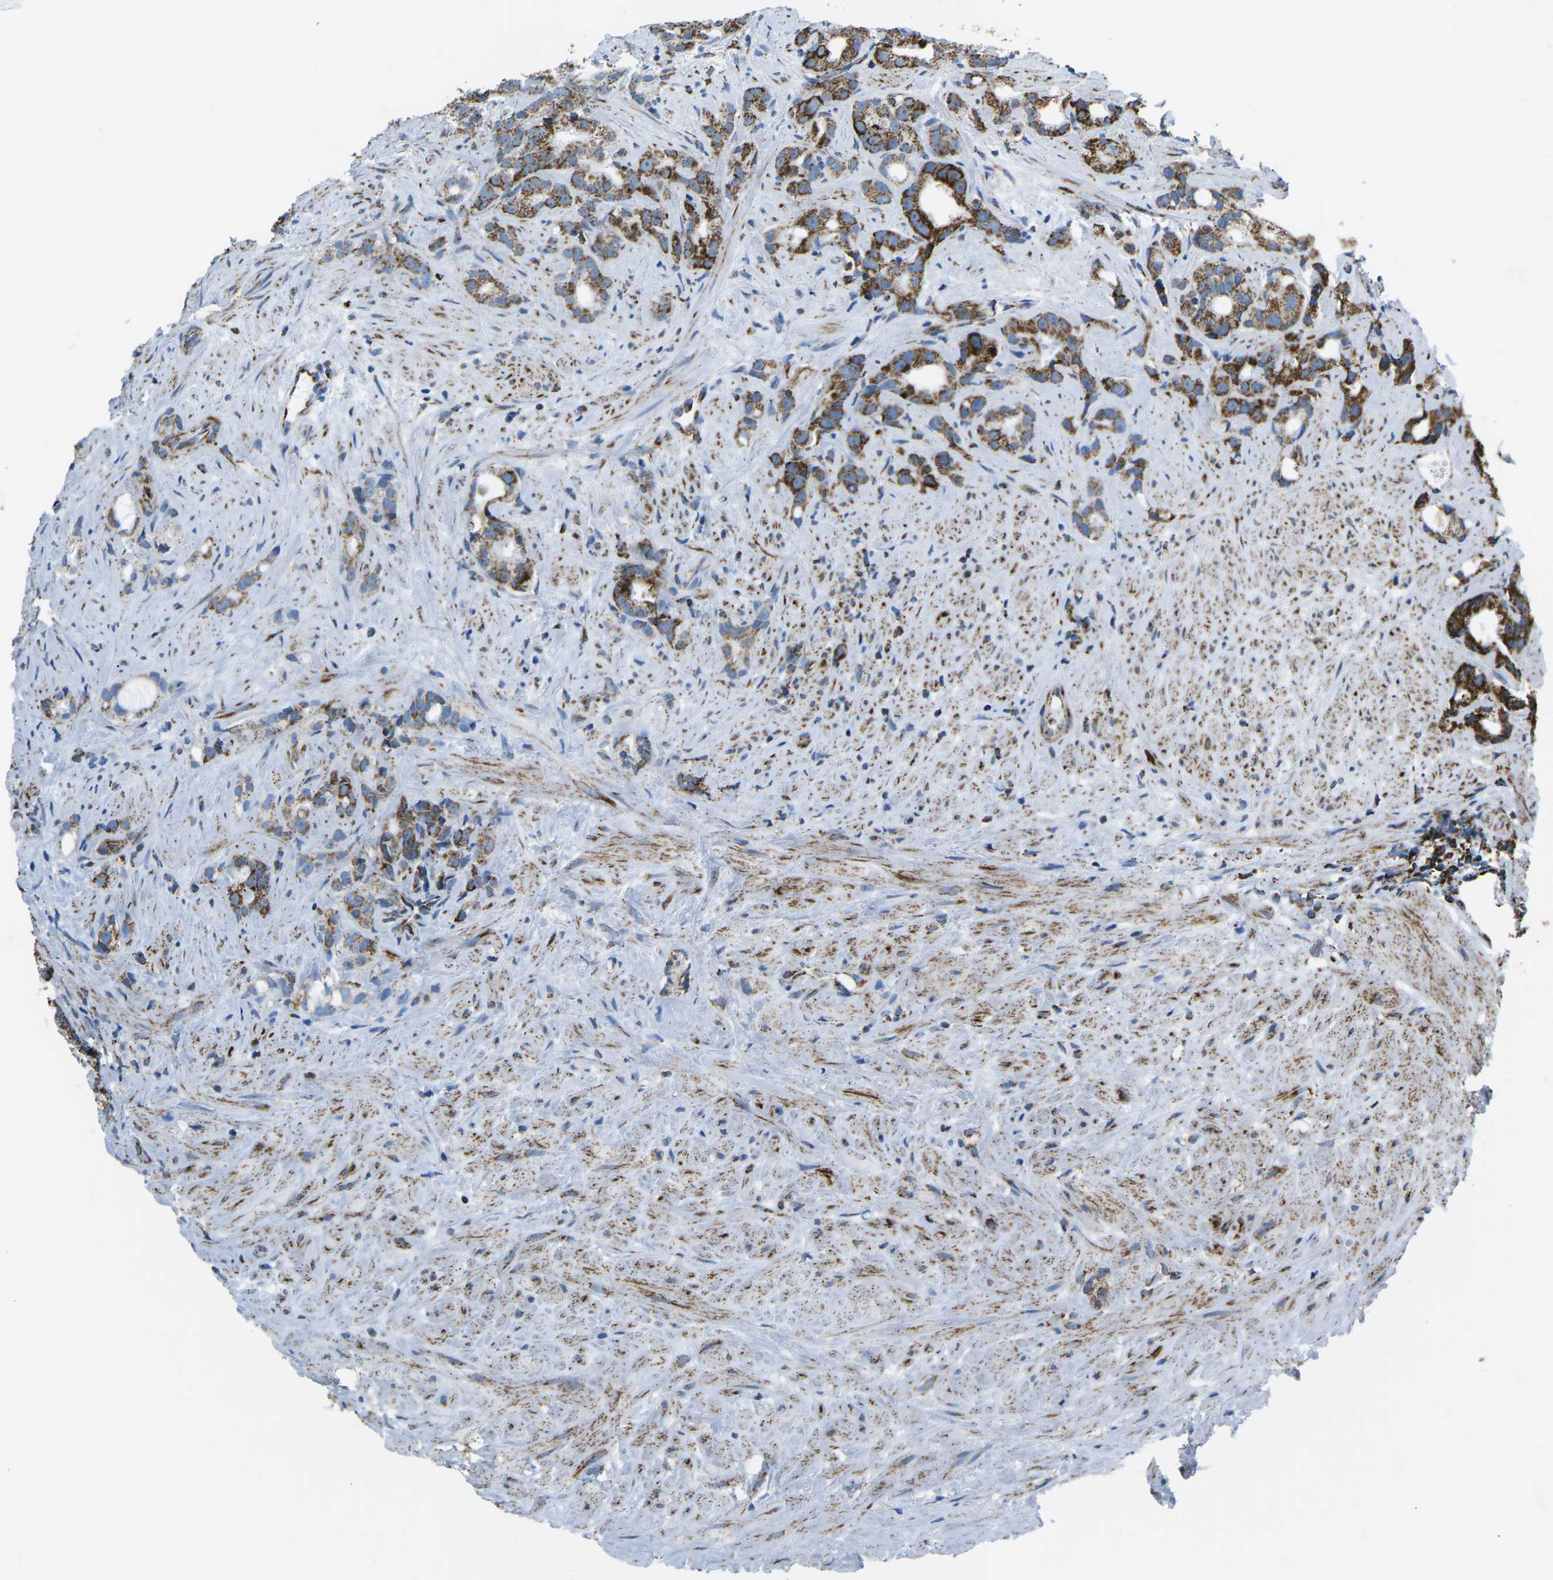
{"staining": {"intensity": "strong", "quantity": ">75%", "location": "cytoplasmic/membranous"}, "tissue": "prostate cancer", "cell_type": "Tumor cells", "image_type": "cancer", "snomed": [{"axis": "morphology", "description": "Adenocarcinoma, Low grade"}, {"axis": "topography", "description": "Prostate"}], "caption": "The image exhibits a brown stain indicating the presence of a protein in the cytoplasmic/membranous of tumor cells in low-grade adenocarcinoma (prostate).", "gene": "COX6C", "patient": {"sex": "male", "age": 89}}